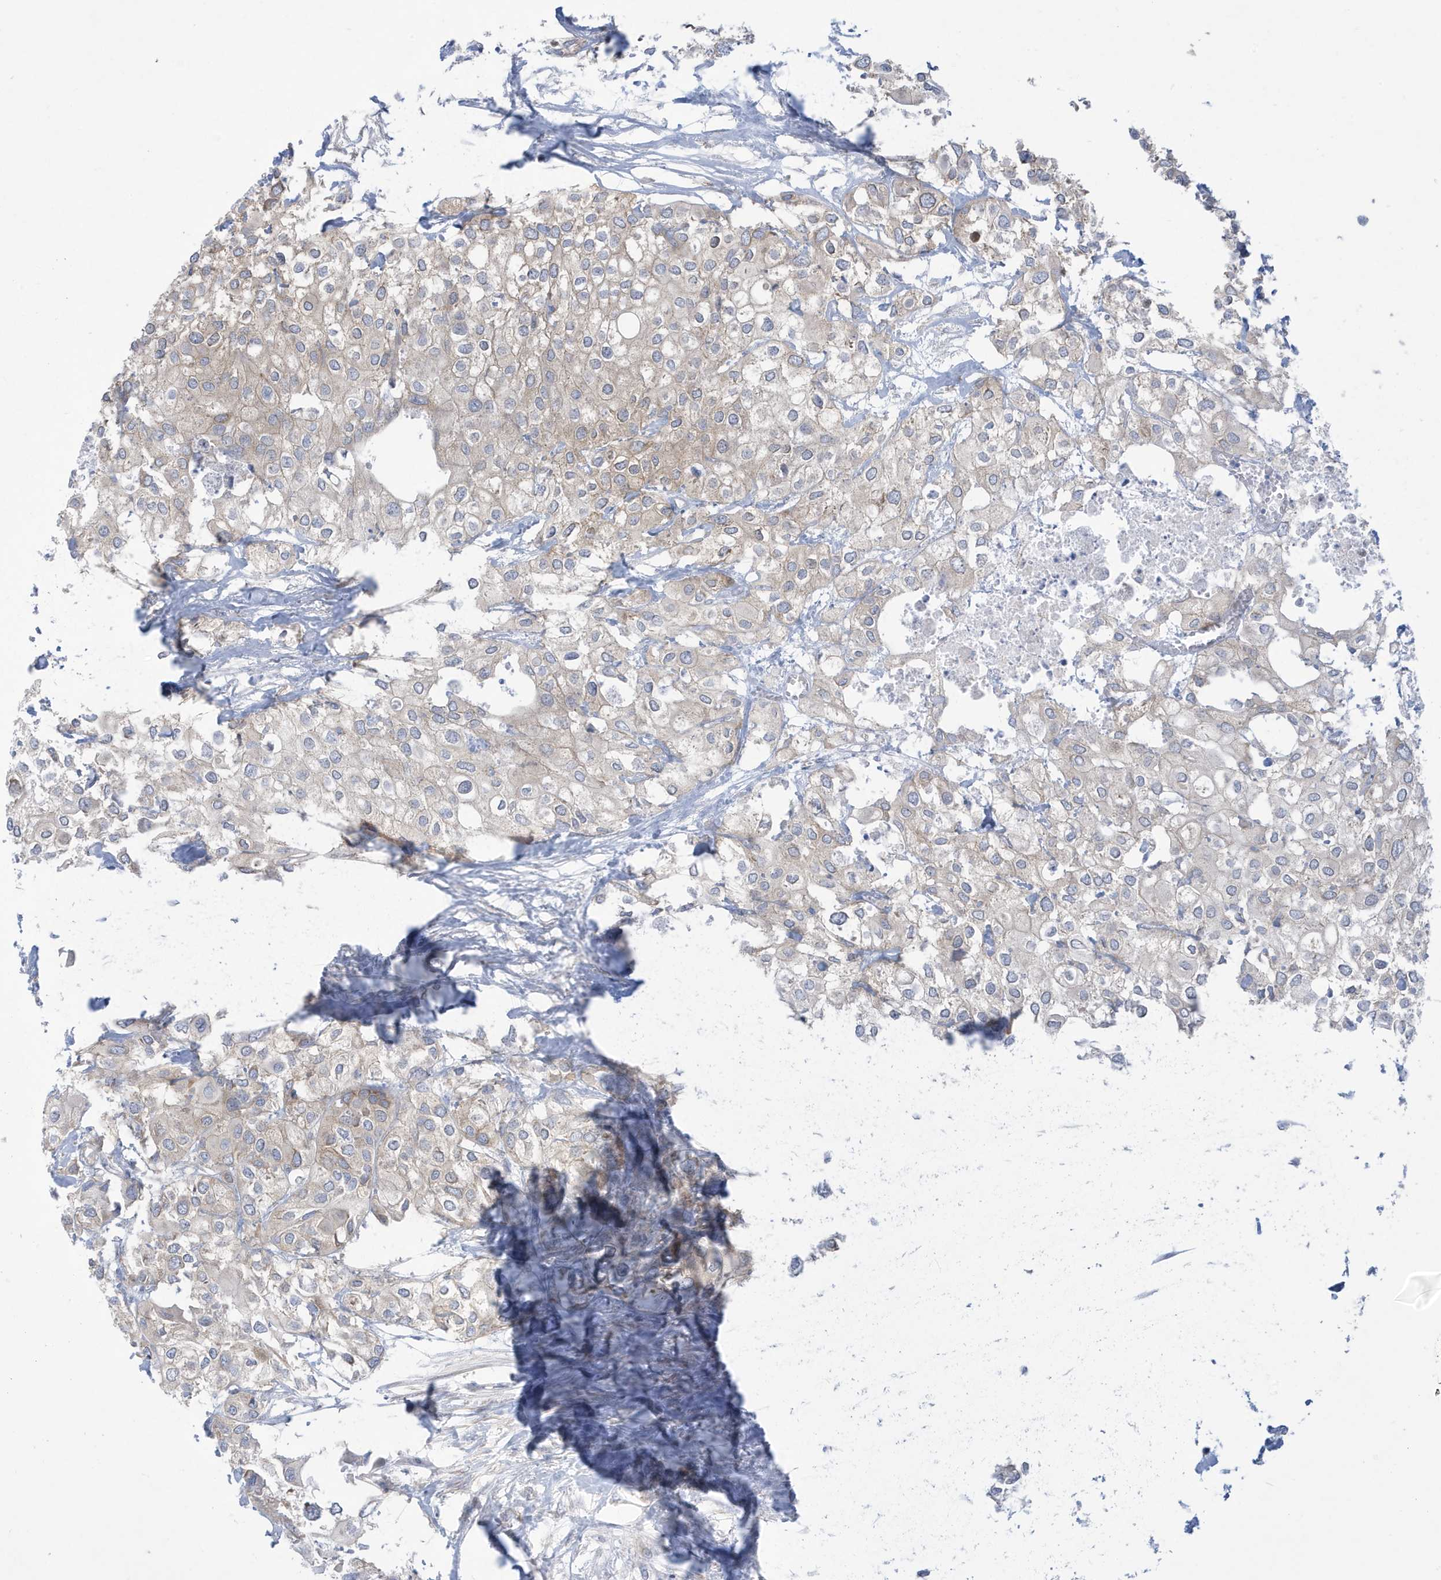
{"staining": {"intensity": "weak", "quantity": "25%-75%", "location": "cytoplasmic/membranous"}, "tissue": "urothelial cancer", "cell_type": "Tumor cells", "image_type": "cancer", "snomed": [{"axis": "morphology", "description": "Urothelial carcinoma, High grade"}, {"axis": "topography", "description": "Urinary bladder"}], "caption": "Human high-grade urothelial carcinoma stained with a brown dye reveals weak cytoplasmic/membranous positive expression in approximately 25%-75% of tumor cells.", "gene": "SLAMF9", "patient": {"sex": "male", "age": 64}}